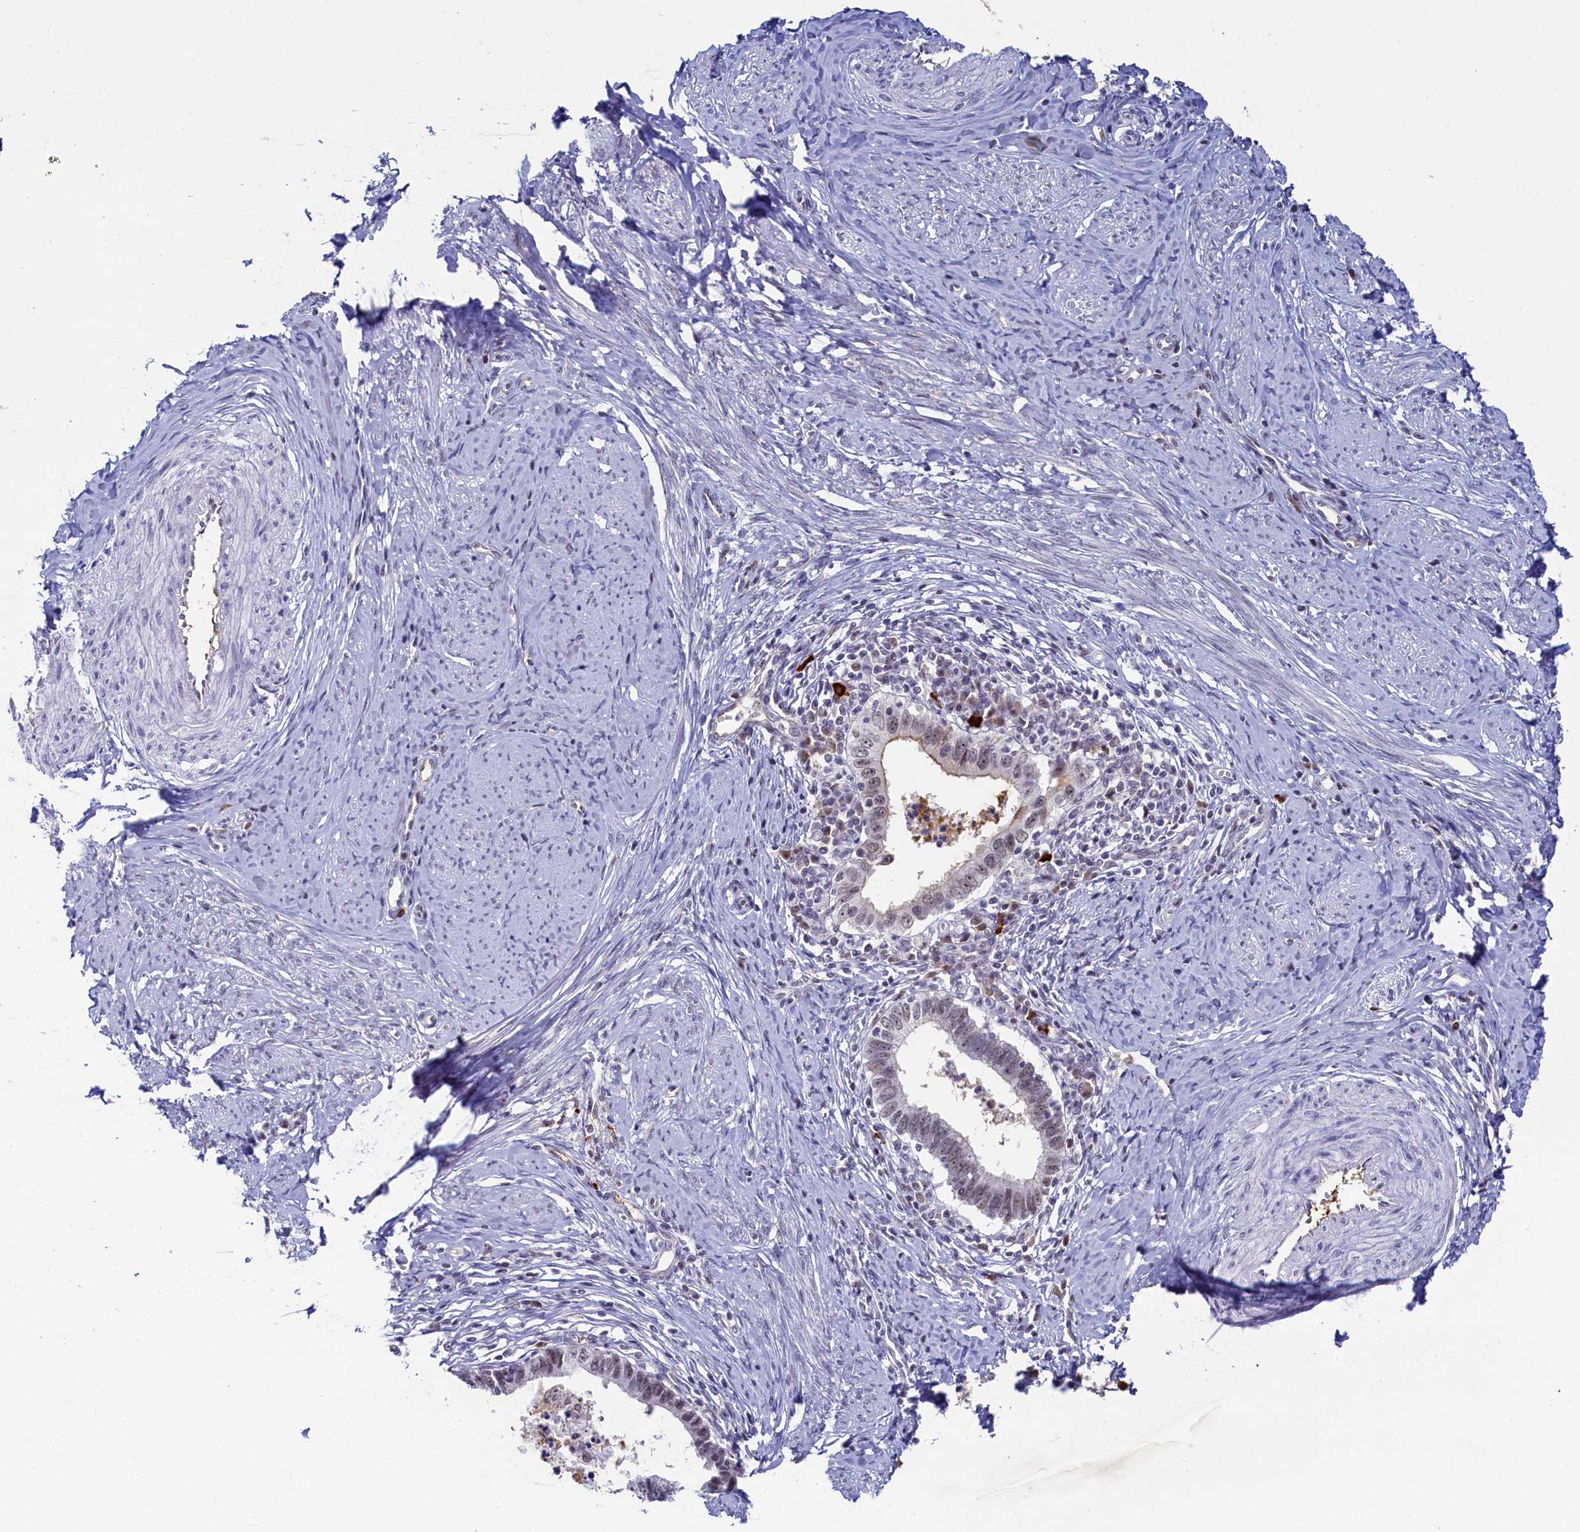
{"staining": {"intensity": "moderate", "quantity": "25%-75%", "location": "nuclear"}, "tissue": "cervical cancer", "cell_type": "Tumor cells", "image_type": "cancer", "snomed": [{"axis": "morphology", "description": "Adenocarcinoma, NOS"}, {"axis": "topography", "description": "Cervix"}], "caption": "Moderate nuclear protein expression is identified in approximately 25%-75% of tumor cells in cervical cancer. (DAB (3,3'-diaminobenzidine) IHC, brown staining for protein, blue staining for nuclei).", "gene": "INTS14", "patient": {"sex": "female", "age": 36}}